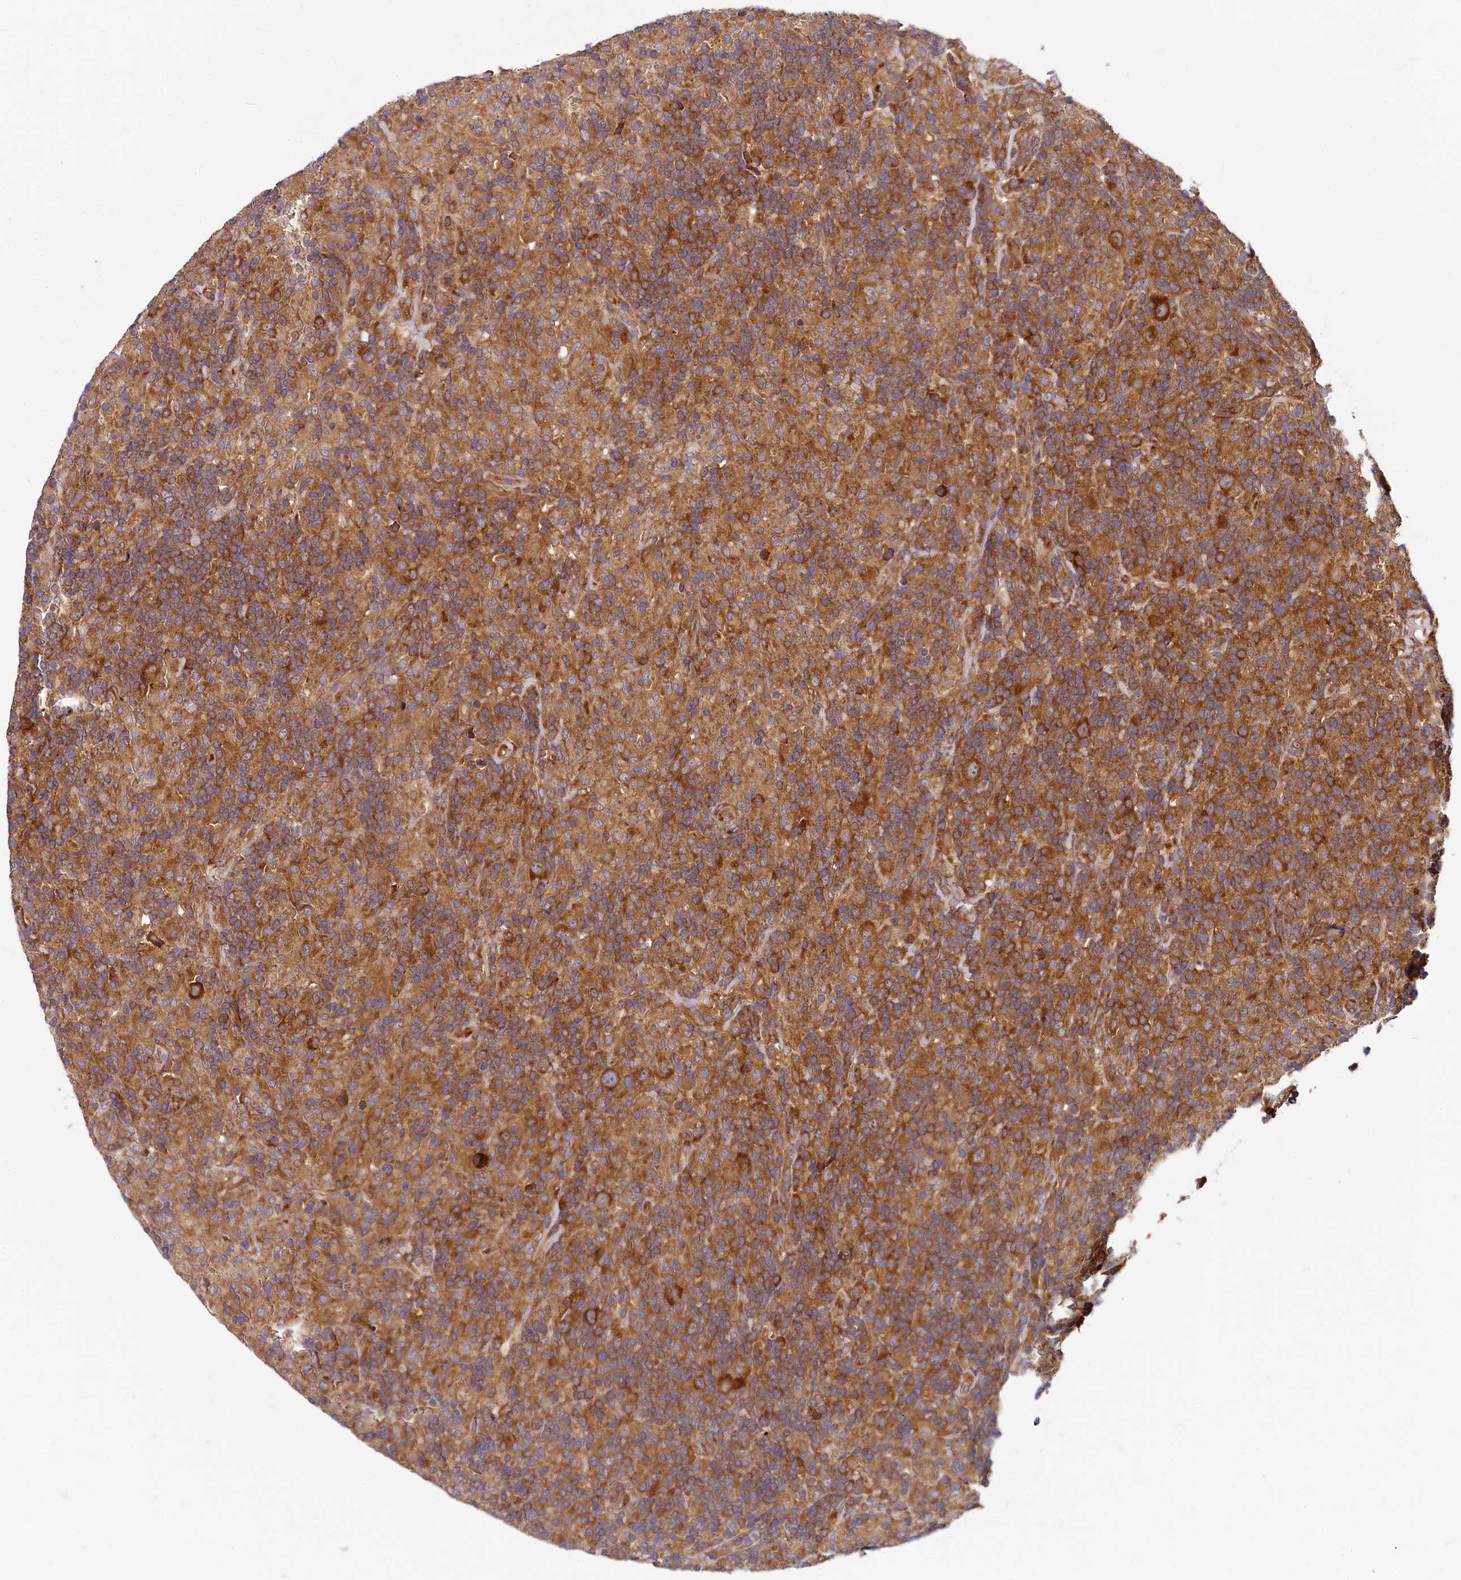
{"staining": {"intensity": "strong", "quantity": ">75%", "location": "cytoplasmic/membranous"}, "tissue": "lymphoma", "cell_type": "Tumor cells", "image_type": "cancer", "snomed": [{"axis": "morphology", "description": "Hodgkin's disease, NOS"}, {"axis": "topography", "description": "Lymph node"}], "caption": "Tumor cells exhibit high levels of strong cytoplasmic/membranous staining in about >75% of cells in Hodgkin's disease. The protein of interest is shown in brown color, while the nuclei are stained blue.", "gene": "EIF2B2", "patient": {"sex": "male", "age": 70}}